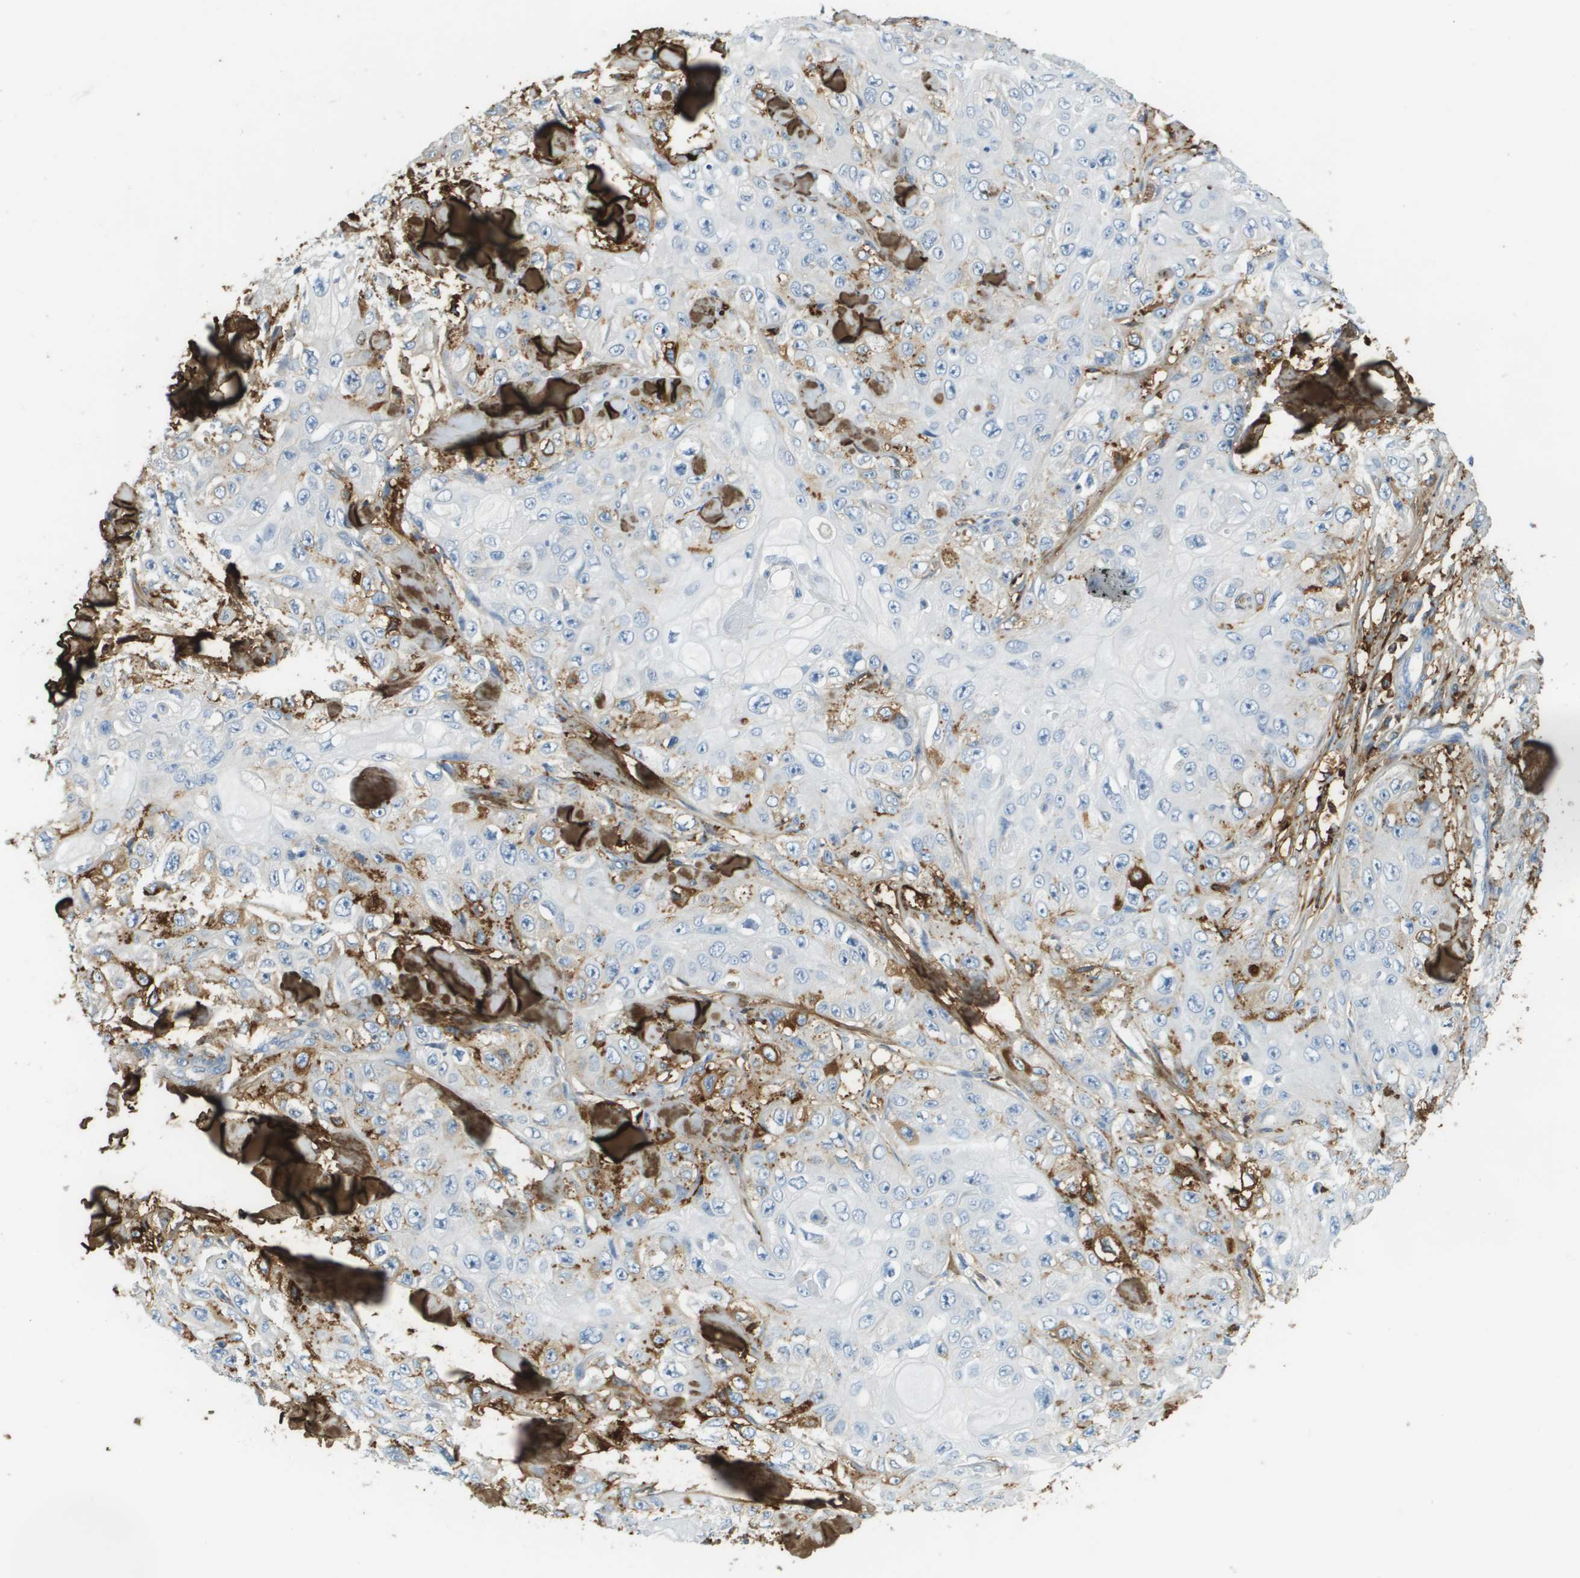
{"staining": {"intensity": "negative", "quantity": "none", "location": "none"}, "tissue": "skin cancer", "cell_type": "Tumor cells", "image_type": "cancer", "snomed": [{"axis": "morphology", "description": "Squamous cell carcinoma, NOS"}, {"axis": "topography", "description": "Skin"}], "caption": "There is no significant positivity in tumor cells of skin squamous cell carcinoma.", "gene": "DCN", "patient": {"sex": "male", "age": 86}}